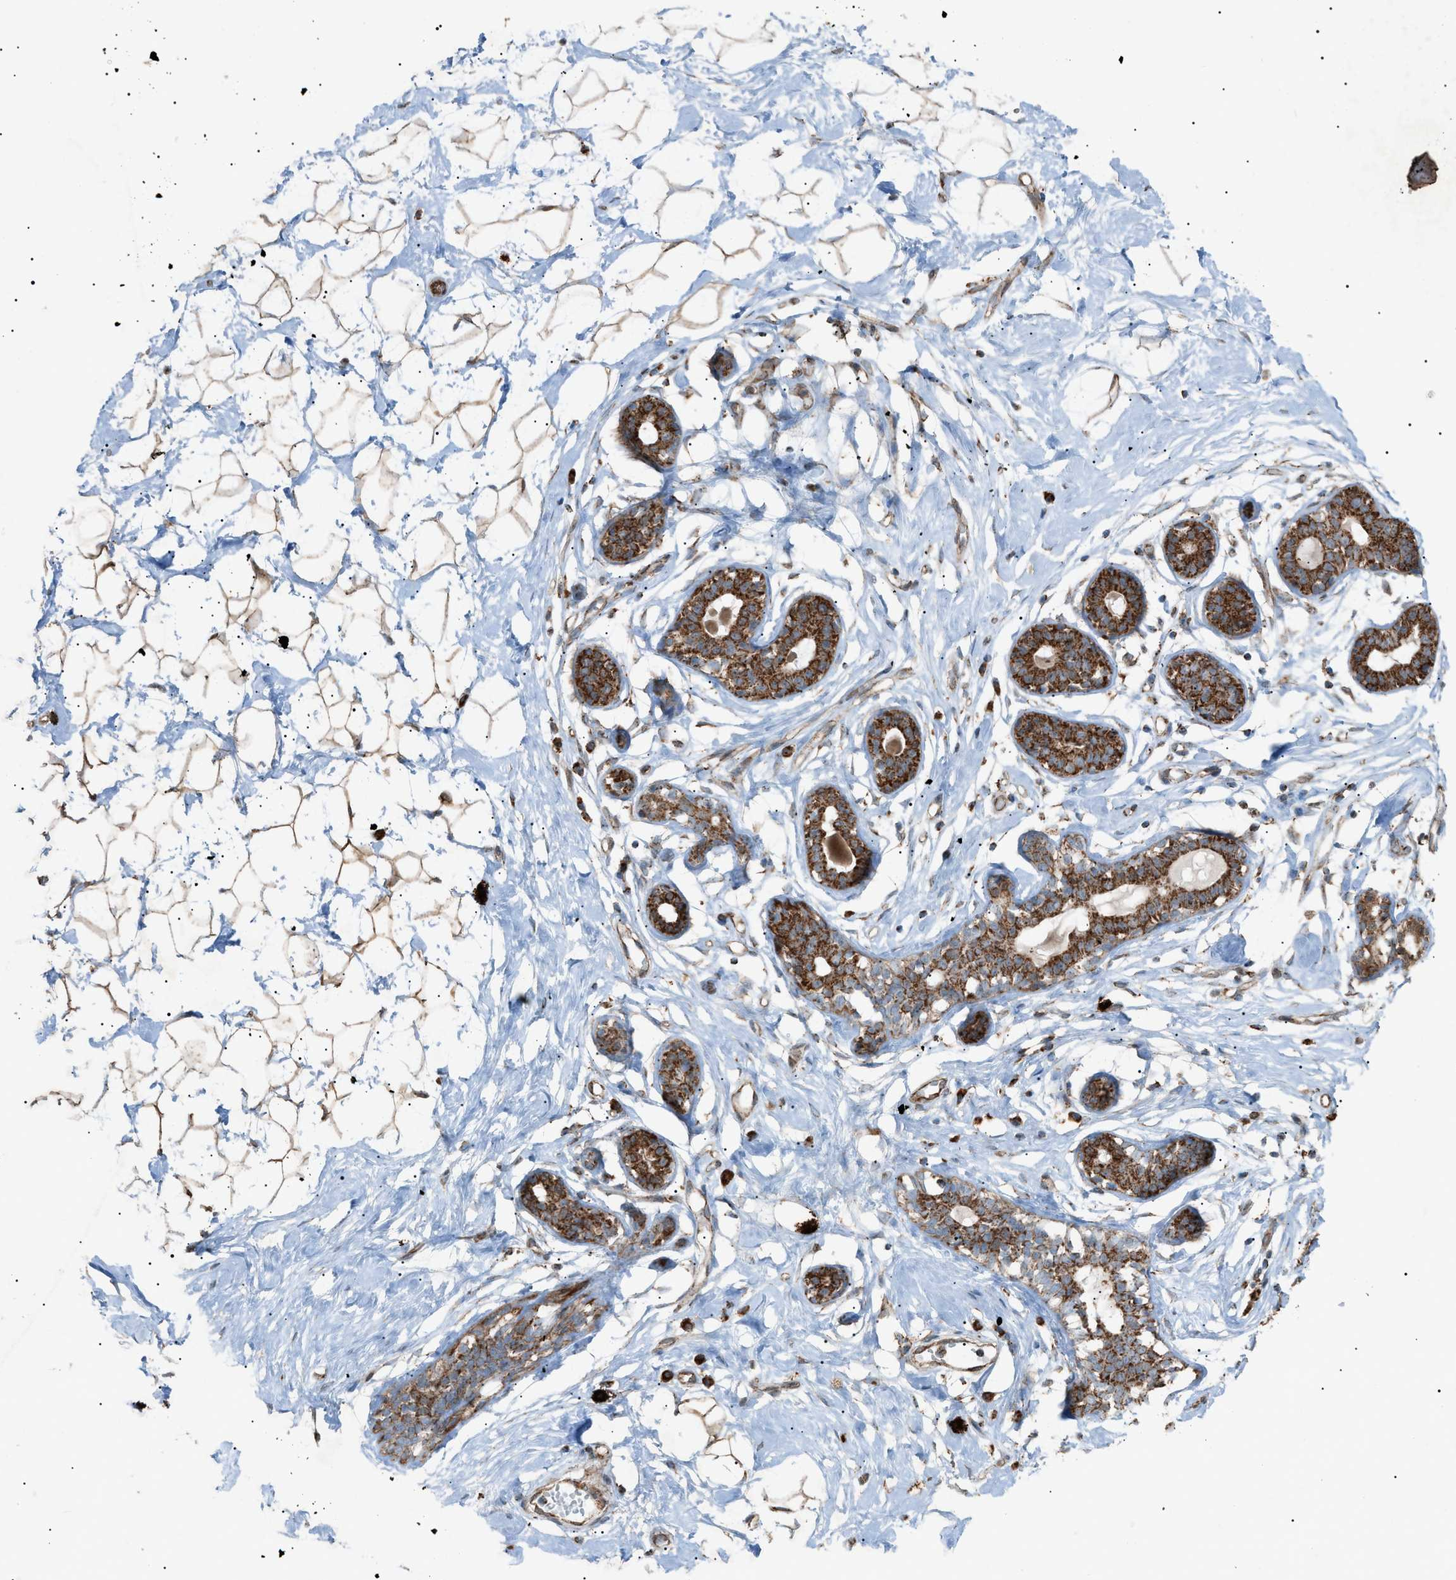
{"staining": {"intensity": "strong", "quantity": ">75%", "location": "cytoplasmic/membranous"}, "tissue": "breast", "cell_type": "Adipocytes", "image_type": "normal", "snomed": [{"axis": "morphology", "description": "Normal tissue, NOS"}, {"axis": "topography", "description": "Breast"}], "caption": "Benign breast exhibits strong cytoplasmic/membranous staining in approximately >75% of adipocytes.", "gene": "C1GALT1C1", "patient": {"sex": "female", "age": 23}}